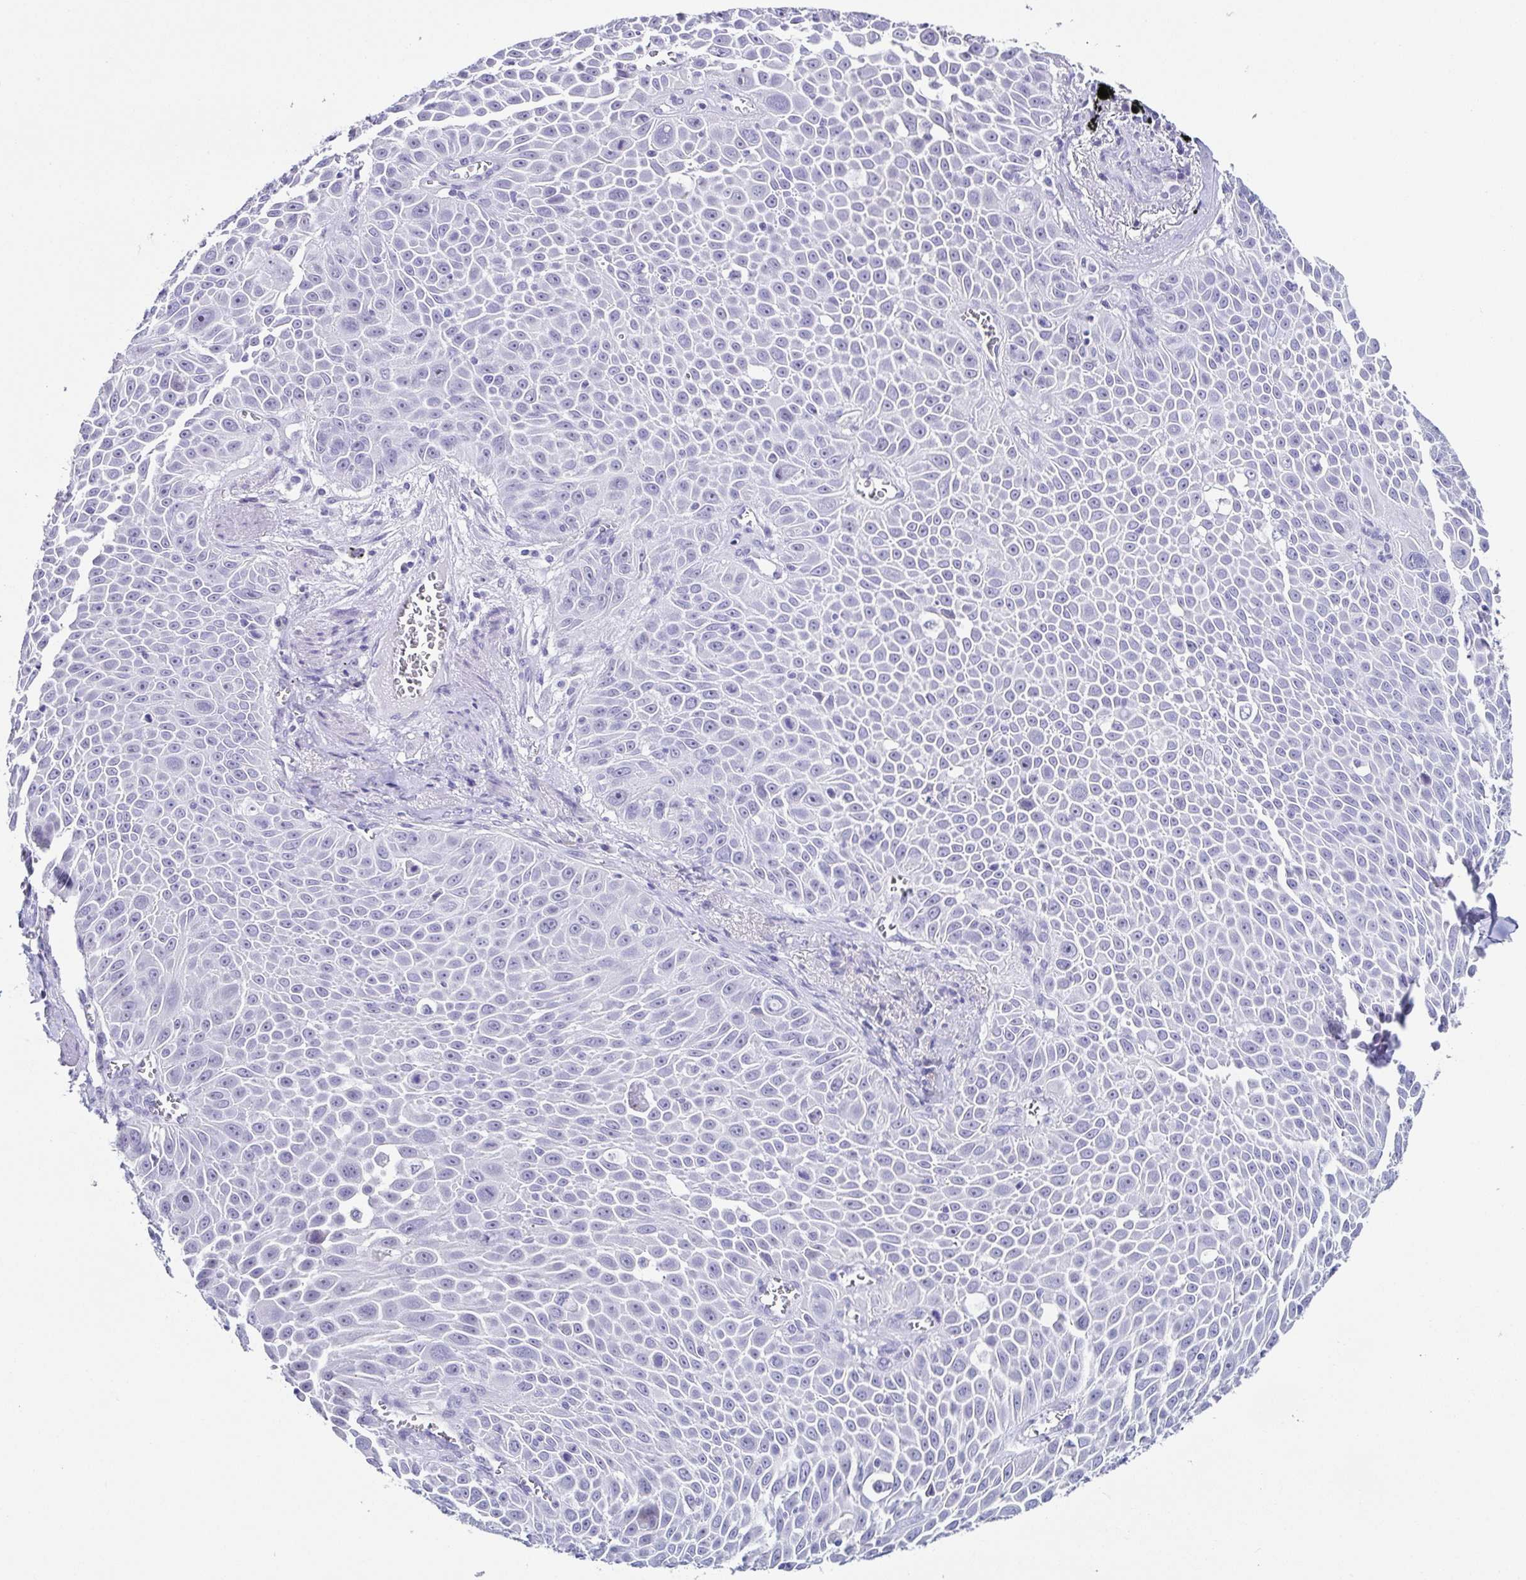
{"staining": {"intensity": "negative", "quantity": "none", "location": "none"}, "tissue": "lung cancer", "cell_type": "Tumor cells", "image_type": "cancer", "snomed": [{"axis": "morphology", "description": "Squamous cell carcinoma, NOS"}, {"axis": "morphology", "description": "Squamous cell carcinoma, metastatic, NOS"}, {"axis": "topography", "description": "Lymph node"}, {"axis": "topography", "description": "Lung"}], "caption": "Protein analysis of lung metastatic squamous cell carcinoma demonstrates no significant positivity in tumor cells.", "gene": "TNNT2", "patient": {"sex": "female", "age": 62}}